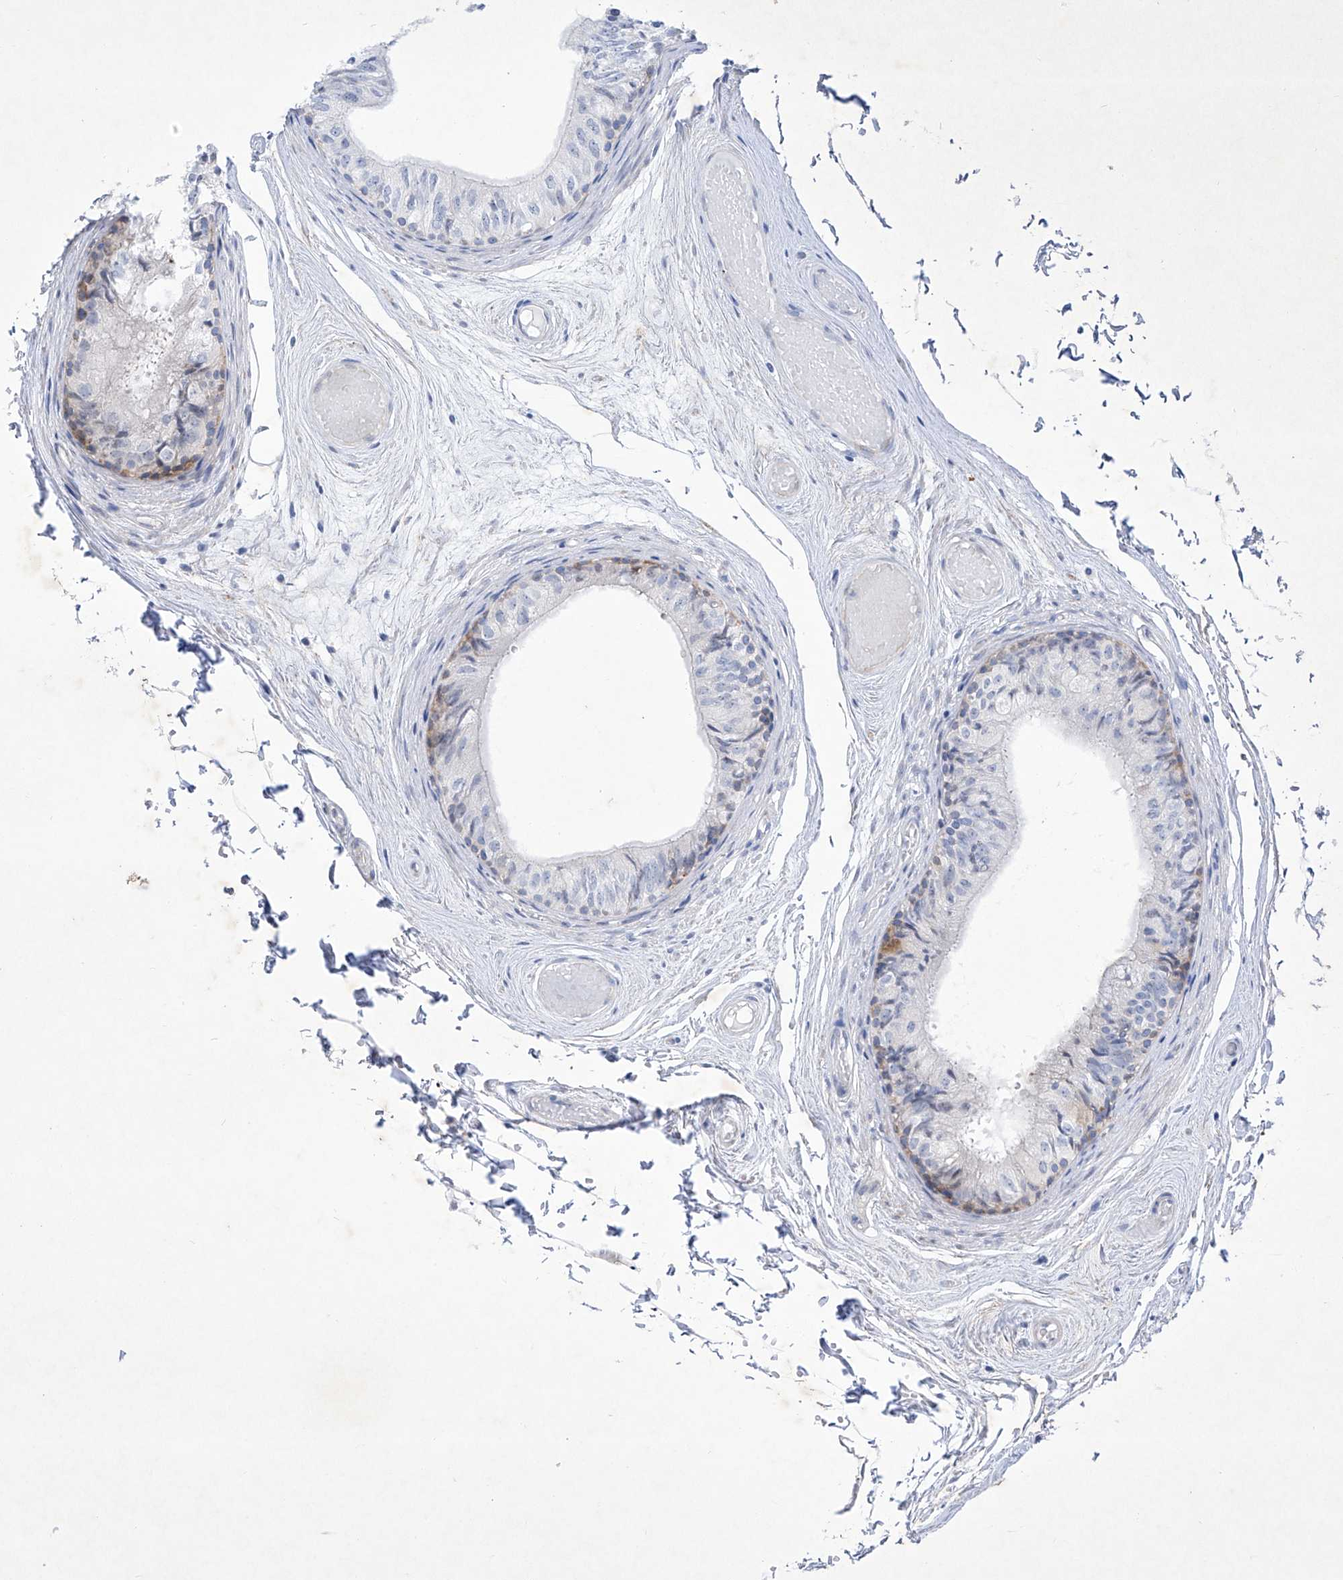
{"staining": {"intensity": "weak", "quantity": "<25%", "location": "cytoplasmic/membranous"}, "tissue": "epididymis", "cell_type": "Glandular cells", "image_type": "normal", "snomed": [{"axis": "morphology", "description": "Normal tissue, NOS"}, {"axis": "topography", "description": "Epididymis"}], "caption": "DAB (3,3'-diaminobenzidine) immunohistochemical staining of normal human epididymis reveals no significant staining in glandular cells.", "gene": "C1orf87", "patient": {"sex": "male", "age": 79}}